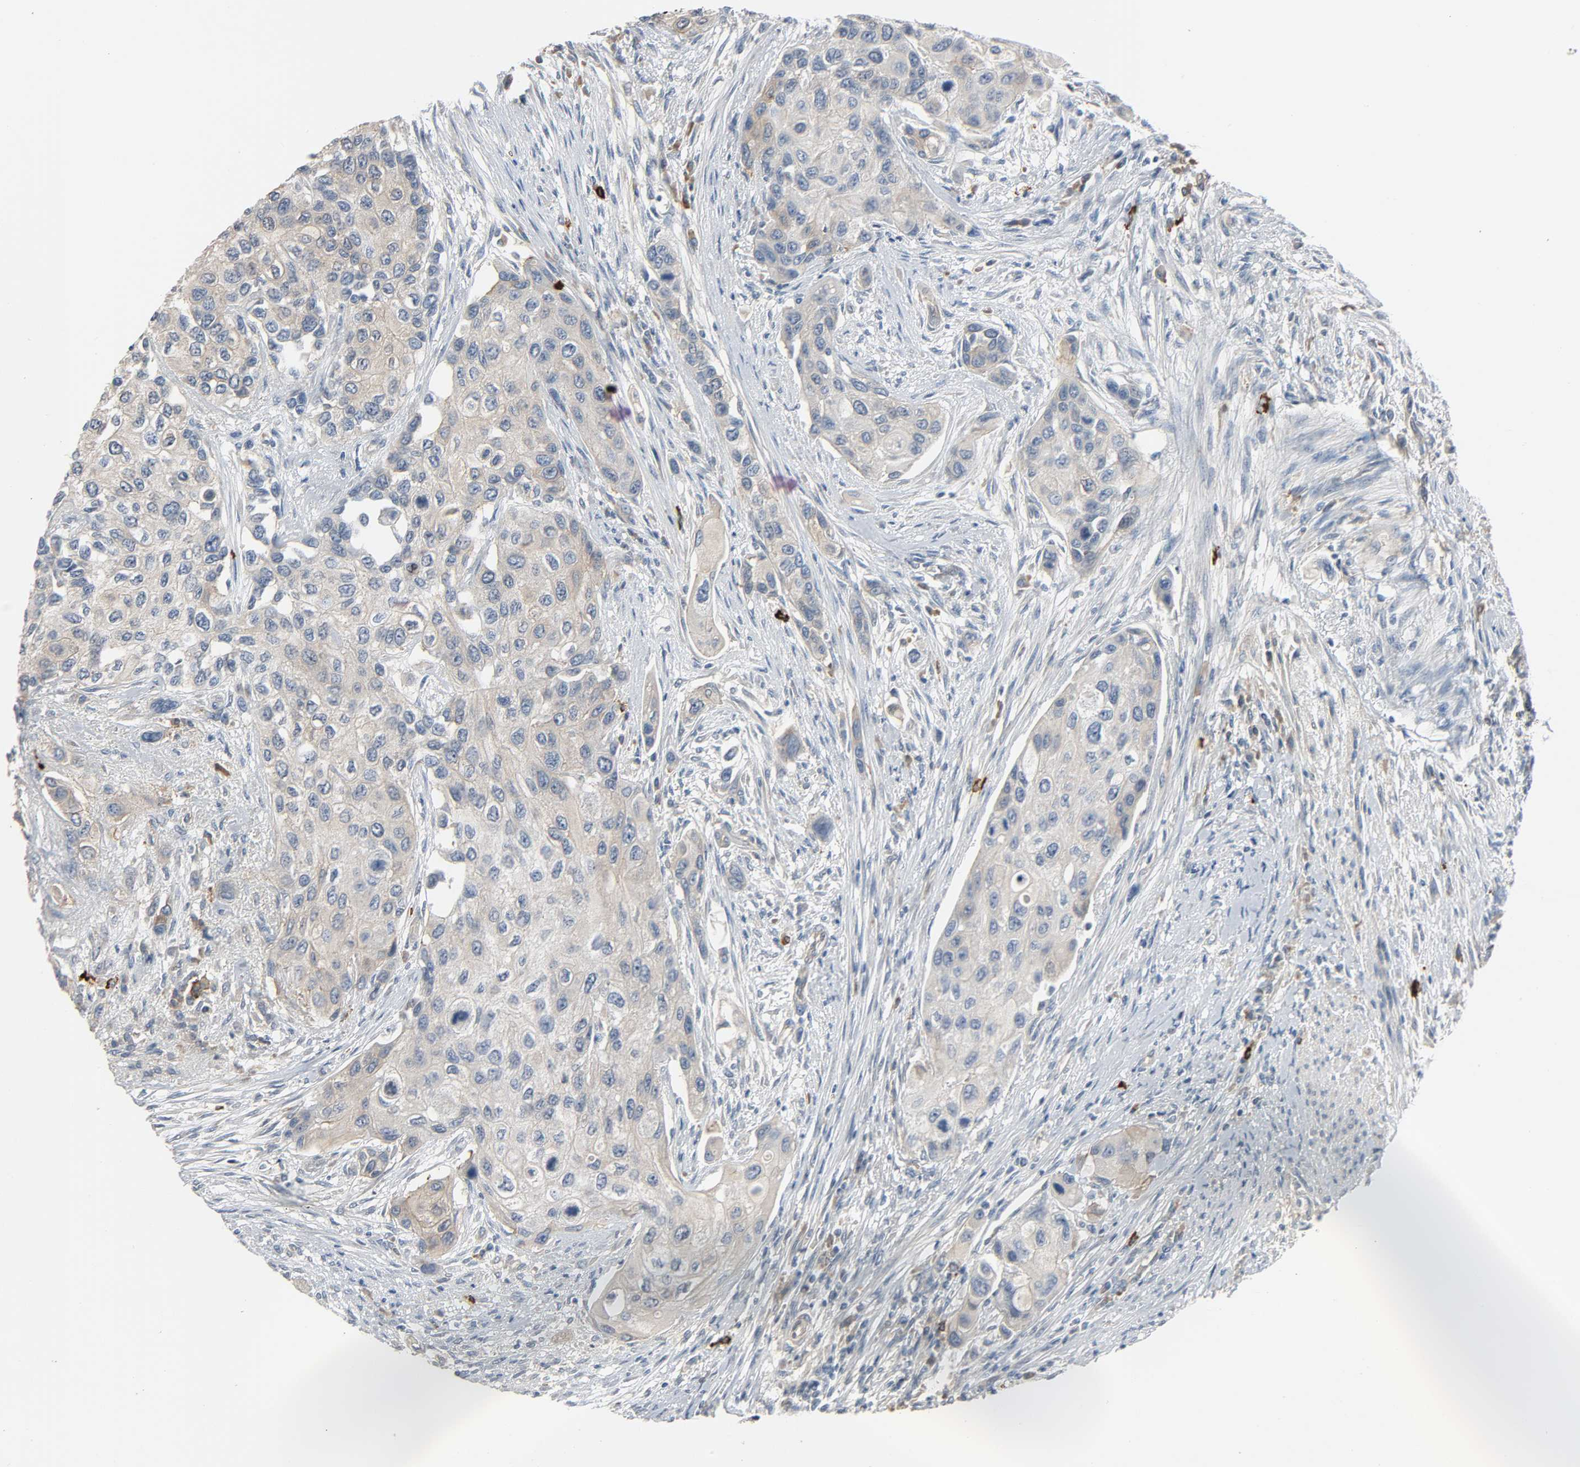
{"staining": {"intensity": "weak", "quantity": "25%-75%", "location": "cytoplasmic/membranous"}, "tissue": "urothelial cancer", "cell_type": "Tumor cells", "image_type": "cancer", "snomed": [{"axis": "morphology", "description": "Urothelial carcinoma, High grade"}, {"axis": "topography", "description": "Urinary bladder"}], "caption": "Protein expression analysis of urothelial cancer shows weak cytoplasmic/membranous staining in approximately 25%-75% of tumor cells.", "gene": "LIMCH1", "patient": {"sex": "female", "age": 56}}